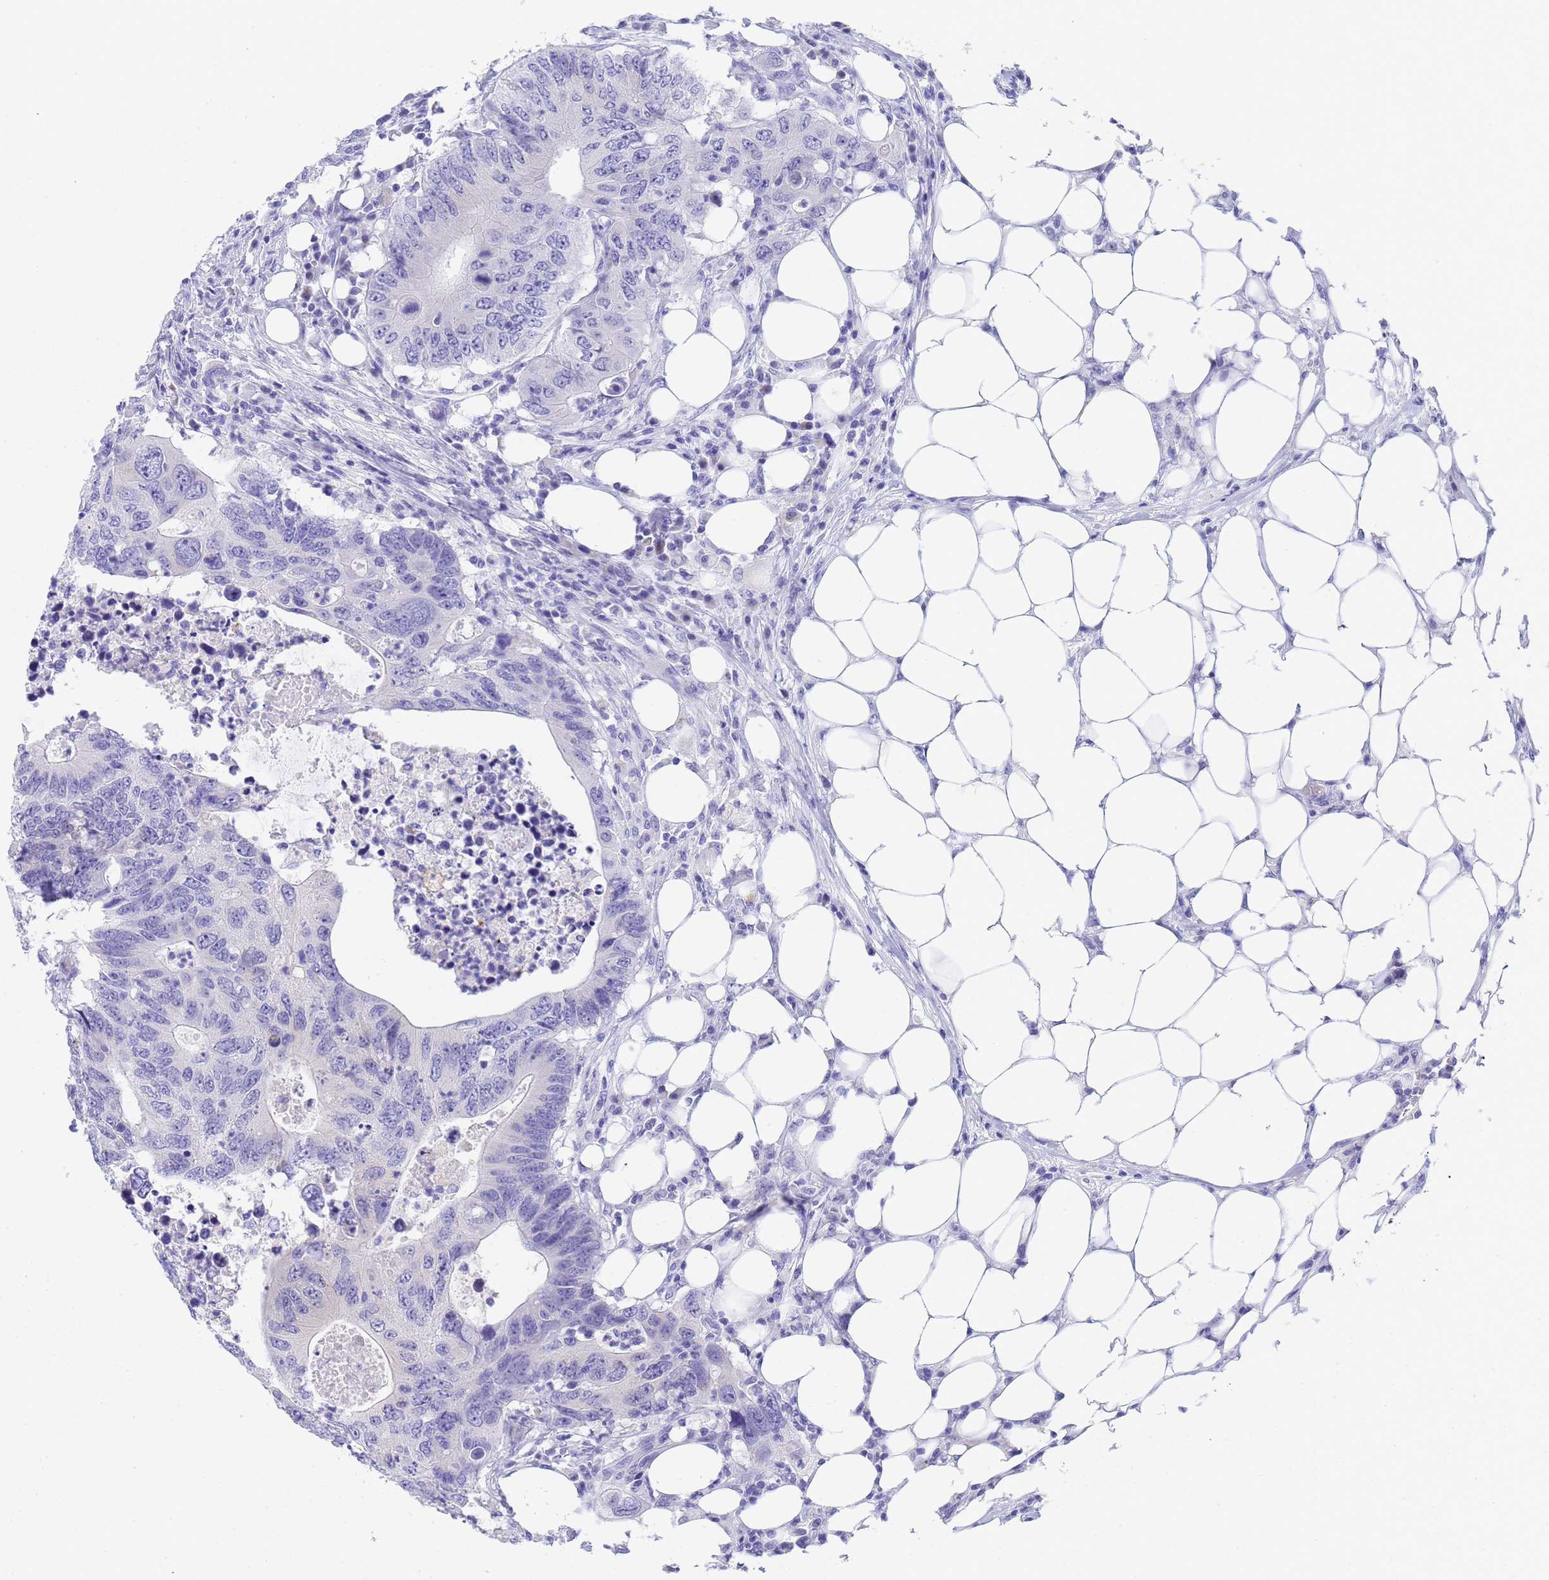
{"staining": {"intensity": "negative", "quantity": "none", "location": "none"}, "tissue": "colorectal cancer", "cell_type": "Tumor cells", "image_type": "cancer", "snomed": [{"axis": "morphology", "description": "Adenocarcinoma, NOS"}, {"axis": "topography", "description": "Colon"}], "caption": "There is no significant expression in tumor cells of colorectal cancer.", "gene": "STATH", "patient": {"sex": "male", "age": 71}}